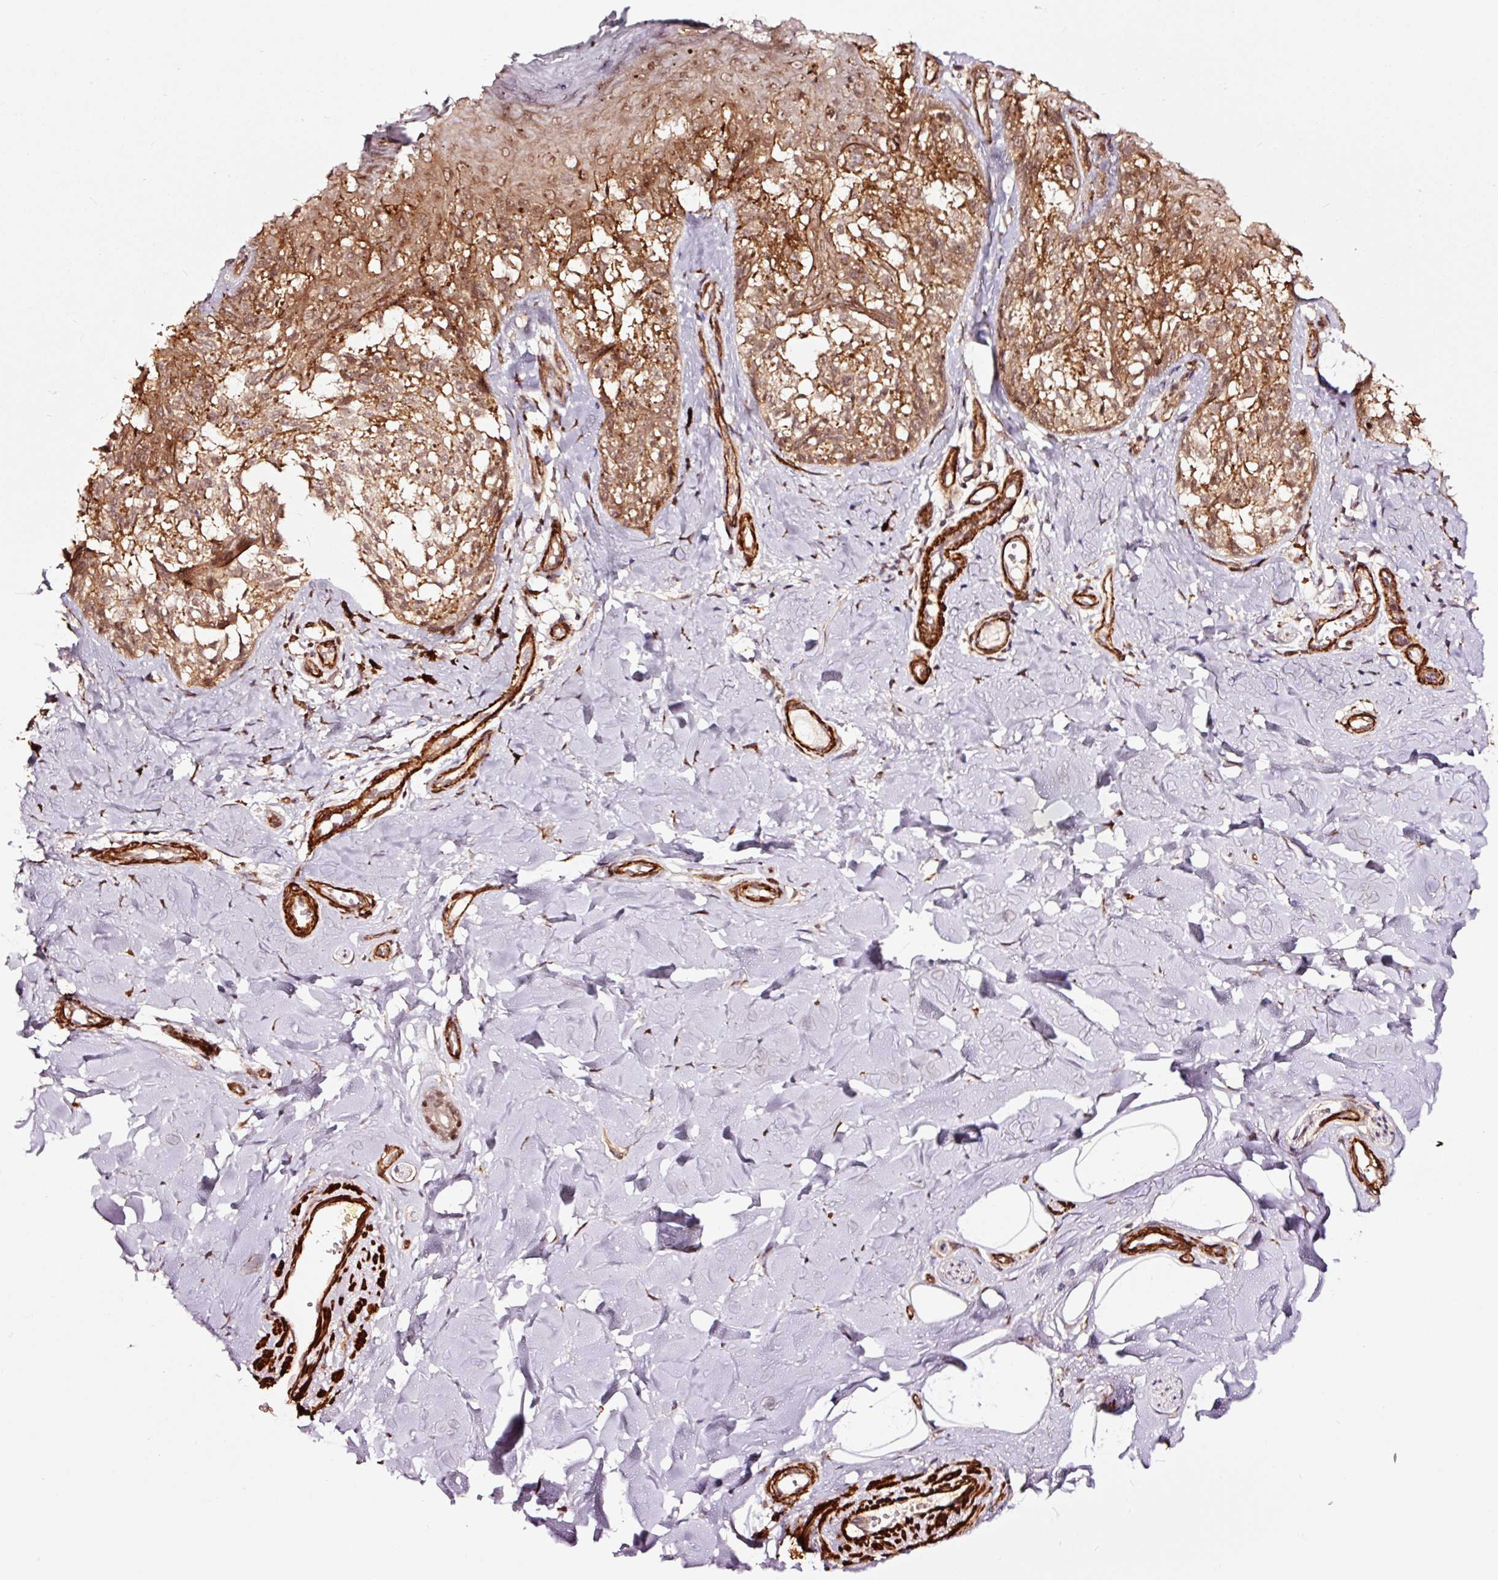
{"staining": {"intensity": "moderate", "quantity": ">75%", "location": "cytoplasmic/membranous,nuclear"}, "tissue": "melanoma", "cell_type": "Tumor cells", "image_type": "cancer", "snomed": [{"axis": "morphology", "description": "Malignant melanoma, NOS"}, {"axis": "topography", "description": "Skin"}], "caption": "The image exhibits staining of malignant melanoma, revealing moderate cytoplasmic/membranous and nuclear protein positivity (brown color) within tumor cells.", "gene": "TPM1", "patient": {"sex": "female", "age": 65}}